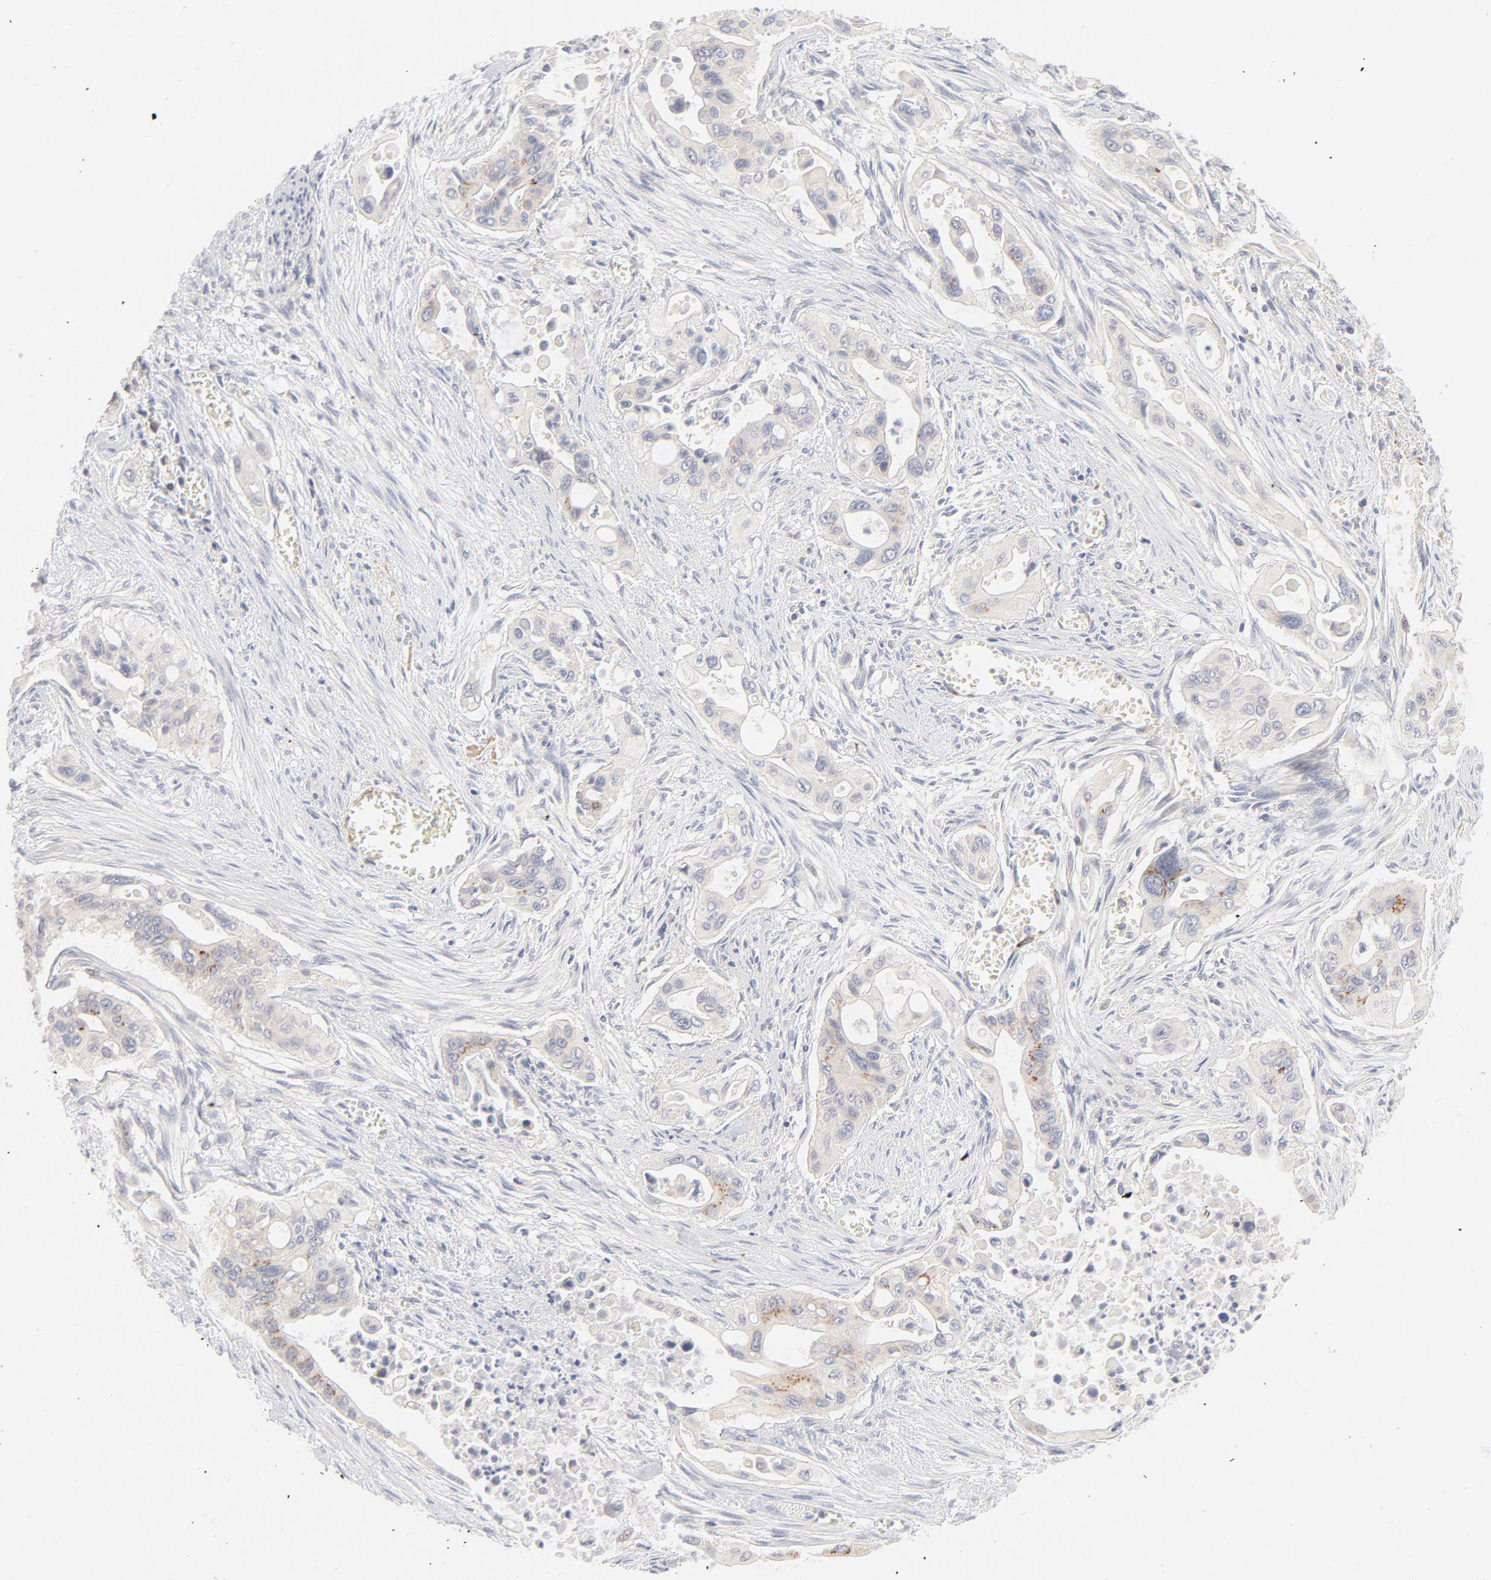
{"staining": {"intensity": "moderate", "quantity": "<25%", "location": "cytoplasmic/membranous"}, "tissue": "pancreatic cancer", "cell_type": "Tumor cells", "image_type": "cancer", "snomed": [{"axis": "morphology", "description": "Adenocarcinoma, NOS"}, {"axis": "topography", "description": "Pancreas"}], "caption": "Tumor cells demonstrate low levels of moderate cytoplasmic/membranous staining in about <25% of cells in pancreatic cancer. The protein is stained brown, and the nuclei are stained in blue (DAB (3,3'-diaminobenzidine) IHC with brightfield microscopy, high magnification).", "gene": "NKX2-2", "patient": {"sex": "male", "age": 77}}